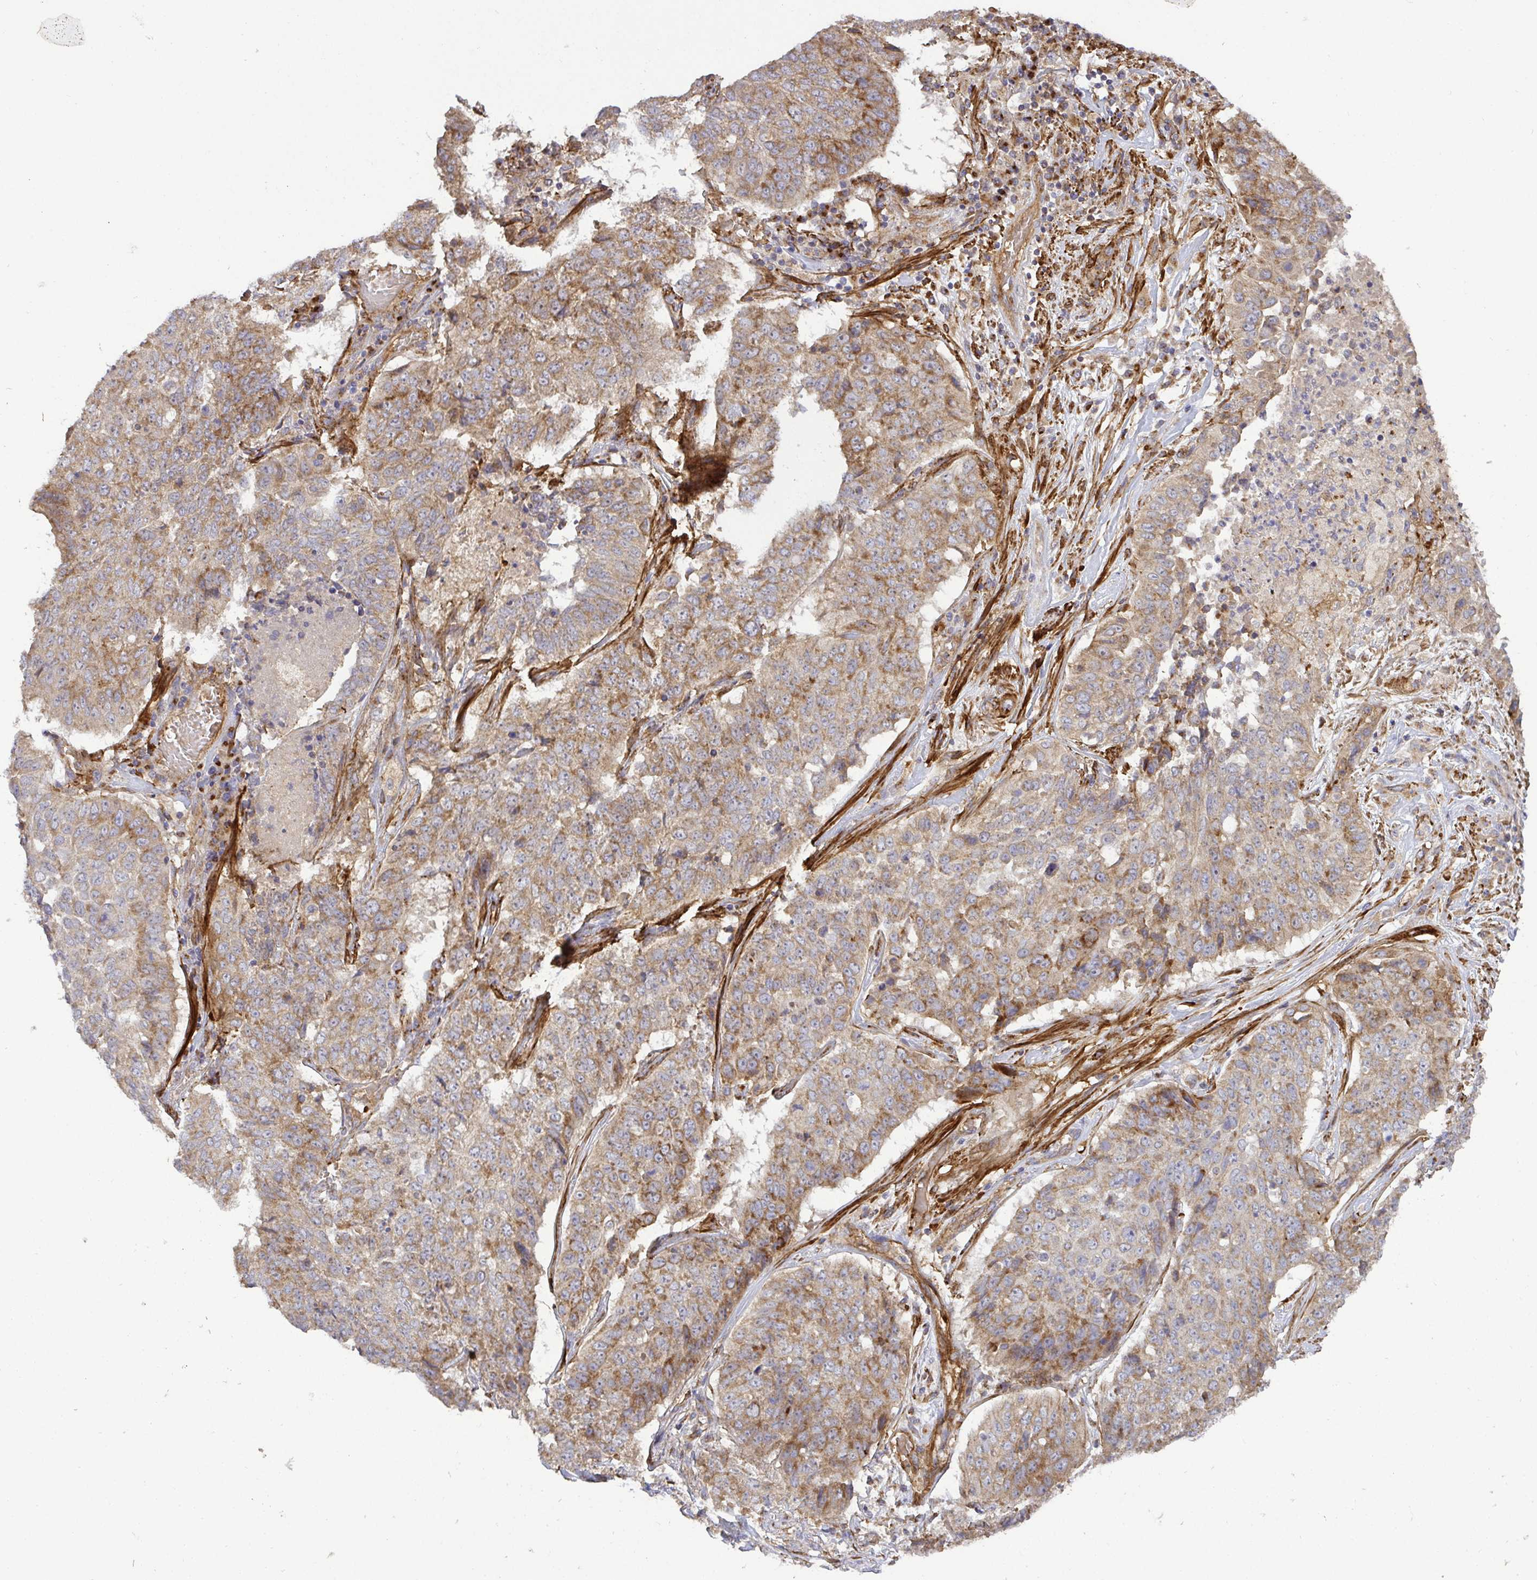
{"staining": {"intensity": "moderate", "quantity": ">75%", "location": "cytoplasmic/membranous"}, "tissue": "lung cancer", "cell_type": "Tumor cells", "image_type": "cancer", "snomed": [{"axis": "morphology", "description": "Normal tissue, NOS"}, {"axis": "morphology", "description": "Squamous cell carcinoma, NOS"}, {"axis": "topography", "description": "Bronchus"}, {"axis": "topography", "description": "Lung"}], "caption": "There is medium levels of moderate cytoplasmic/membranous staining in tumor cells of squamous cell carcinoma (lung), as demonstrated by immunohistochemical staining (brown color).", "gene": "TM9SF4", "patient": {"sex": "male", "age": 64}}